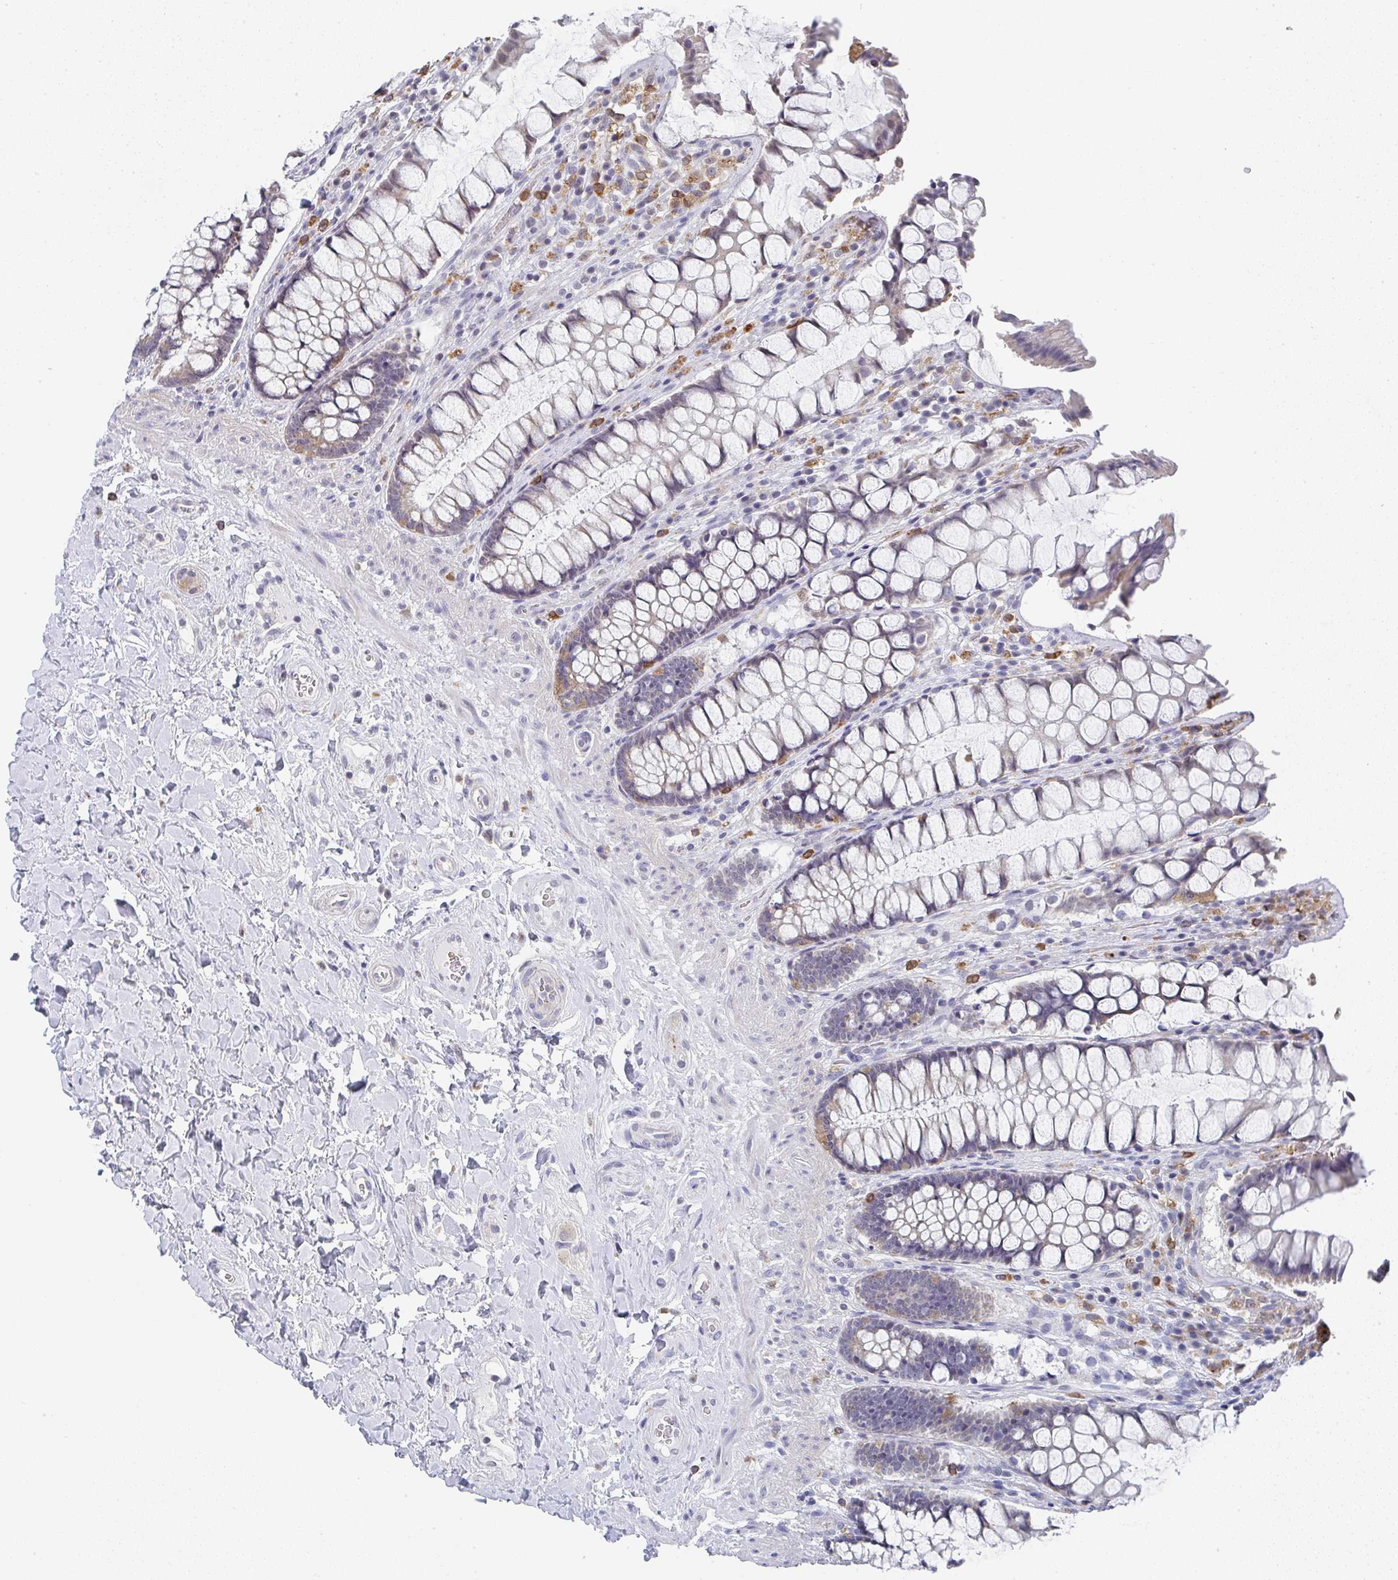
{"staining": {"intensity": "moderate", "quantity": "25%-75%", "location": "cytoplasmic/membranous"}, "tissue": "rectum", "cell_type": "Glandular cells", "image_type": "normal", "snomed": [{"axis": "morphology", "description": "Normal tissue, NOS"}, {"axis": "topography", "description": "Rectum"}], "caption": "Glandular cells exhibit moderate cytoplasmic/membranous expression in about 25%-75% of cells in unremarkable rectum. (IHC, brightfield microscopy, high magnification).", "gene": "NCF1", "patient": {"sex": "female", "age": 58}}